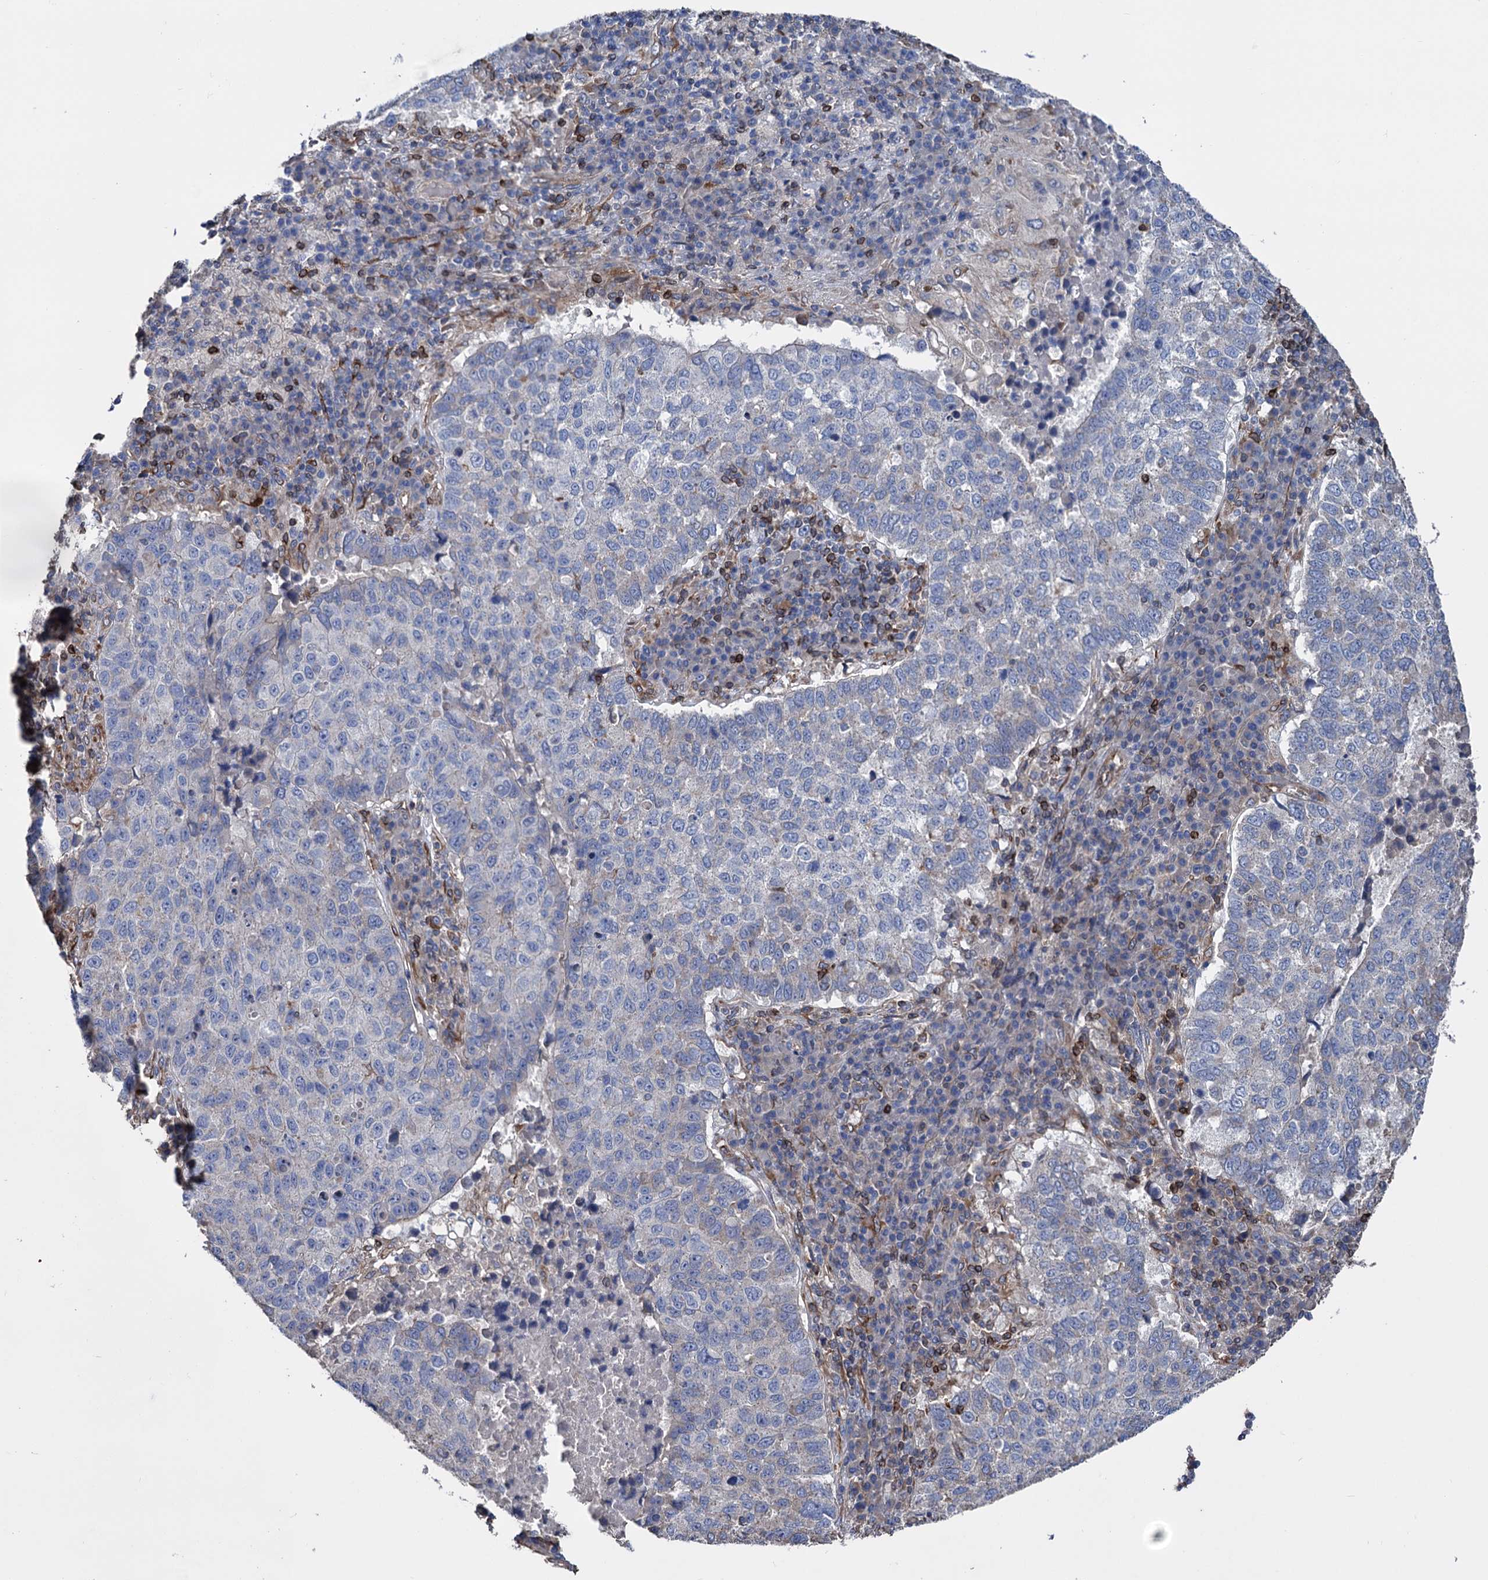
{"staining": {"intensity": "negative", "quantity": "none", "location": "none"}, "tissue": "lung cancer", "cell_type": "Tumor cells", "image_type": "cancer", "snomed": [{"axis": "morphology", "description": "Squamous cell carcinoma, NOS"}, {"axis": "topography", "description": "Lung"}], "caption": "Human squamous cell carcinoma (lung) stained for a protein using immunohistochemistry reveals no positivity in tumor cells.", "gene": "STING1", "patient": {"sex": "male", "age": 73}}